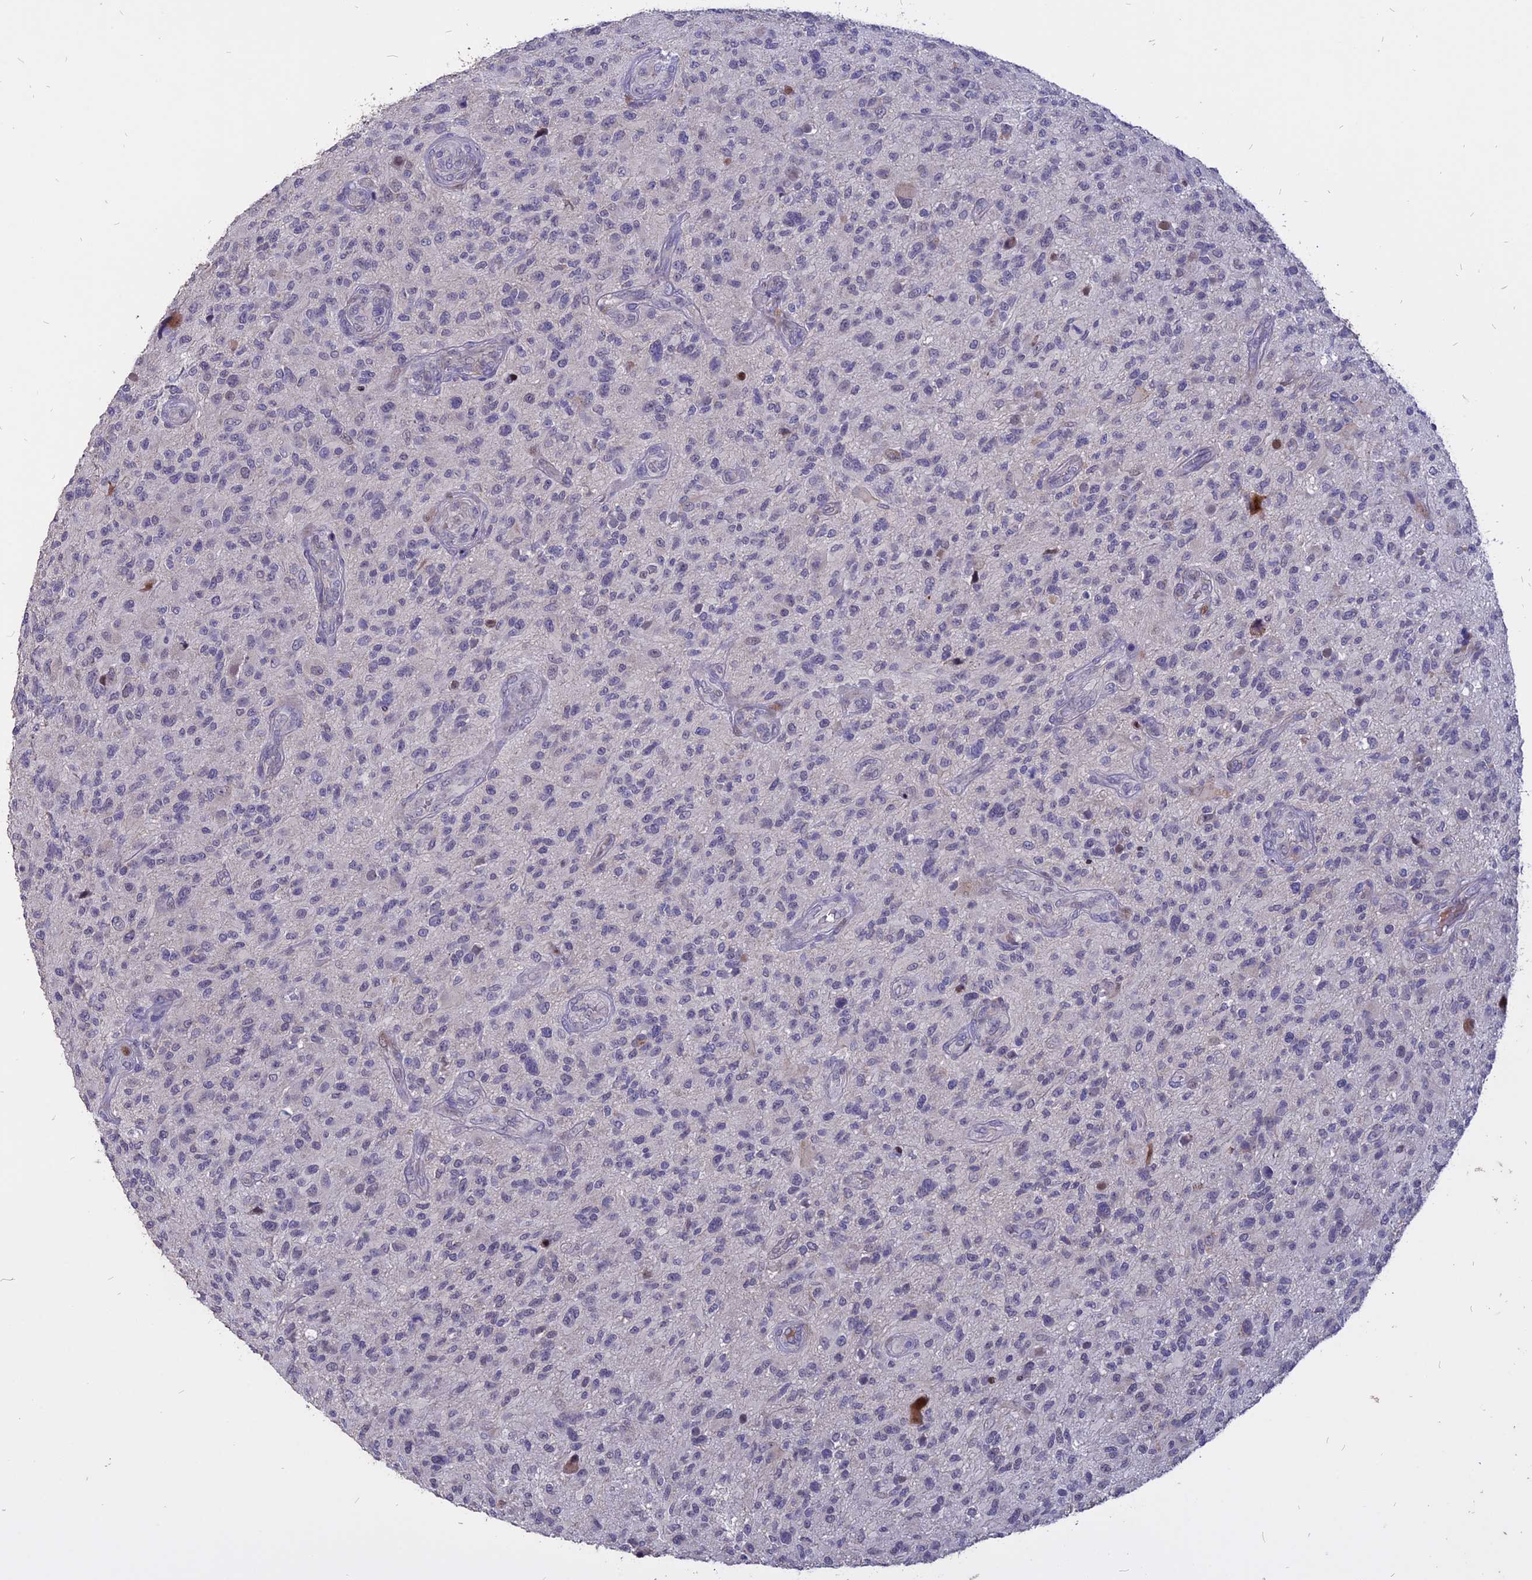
{"staining": {"intensity": "negative", "quantity": "none", "location": "none"}, "tissue": "glioma", "cell_type": "Tumor cells", "image_type": "cancer", "snomed": [{"axis": "morphology", "description": "Glioma, malignant, High grade"}, {"axis": "topography", "description": "Brain"}], "caption": "High magnification brightfield microscopy of glioma stained with DAB (3,3'-diaminobenzidine) (brown) and counterstained with hematoxylin (blue): tumor cells show no significant positivity.", "gene": "TMEM263", "patient": {"sex": "male", "age": 47}}